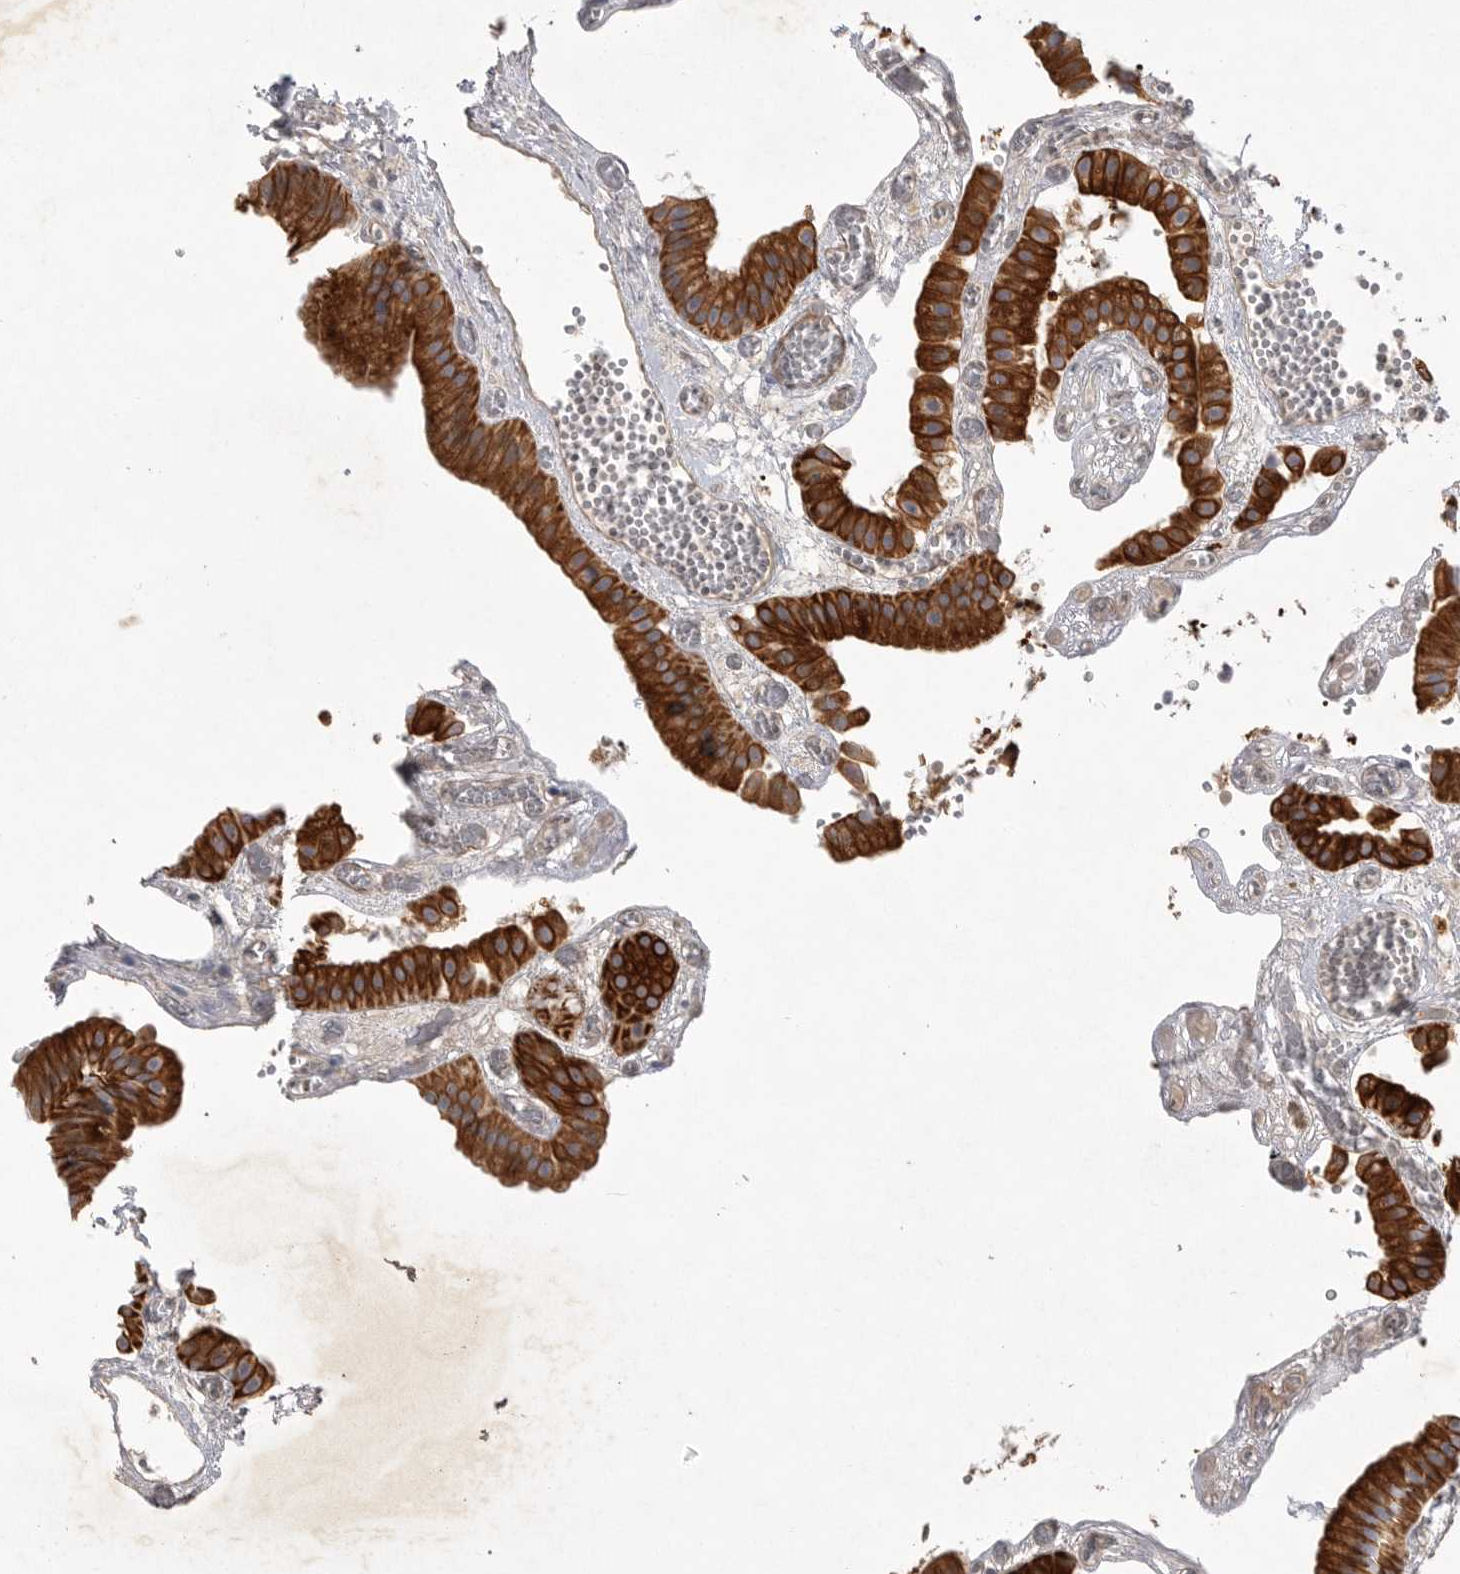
{"staining": {"intensity": "strong", "quantity": ">75%", "location": "cytoplasmic/membranous"}, "tissue": "gallbladder", "cell_type": "Glandular cells", "image_type": "normal", "snomed": [{"axis": "morphology", "description": "Normal tissue, NOS"}, {"axis": "topography", "description": "Gallbladder"}], "caption": "Glandular cells reveal strong cytoplasmic/membranous expression in approximately >75% of cells in benign gallbladder.", "gene": "DHDDS", "patient": {"sex": "female", "age": 64}}